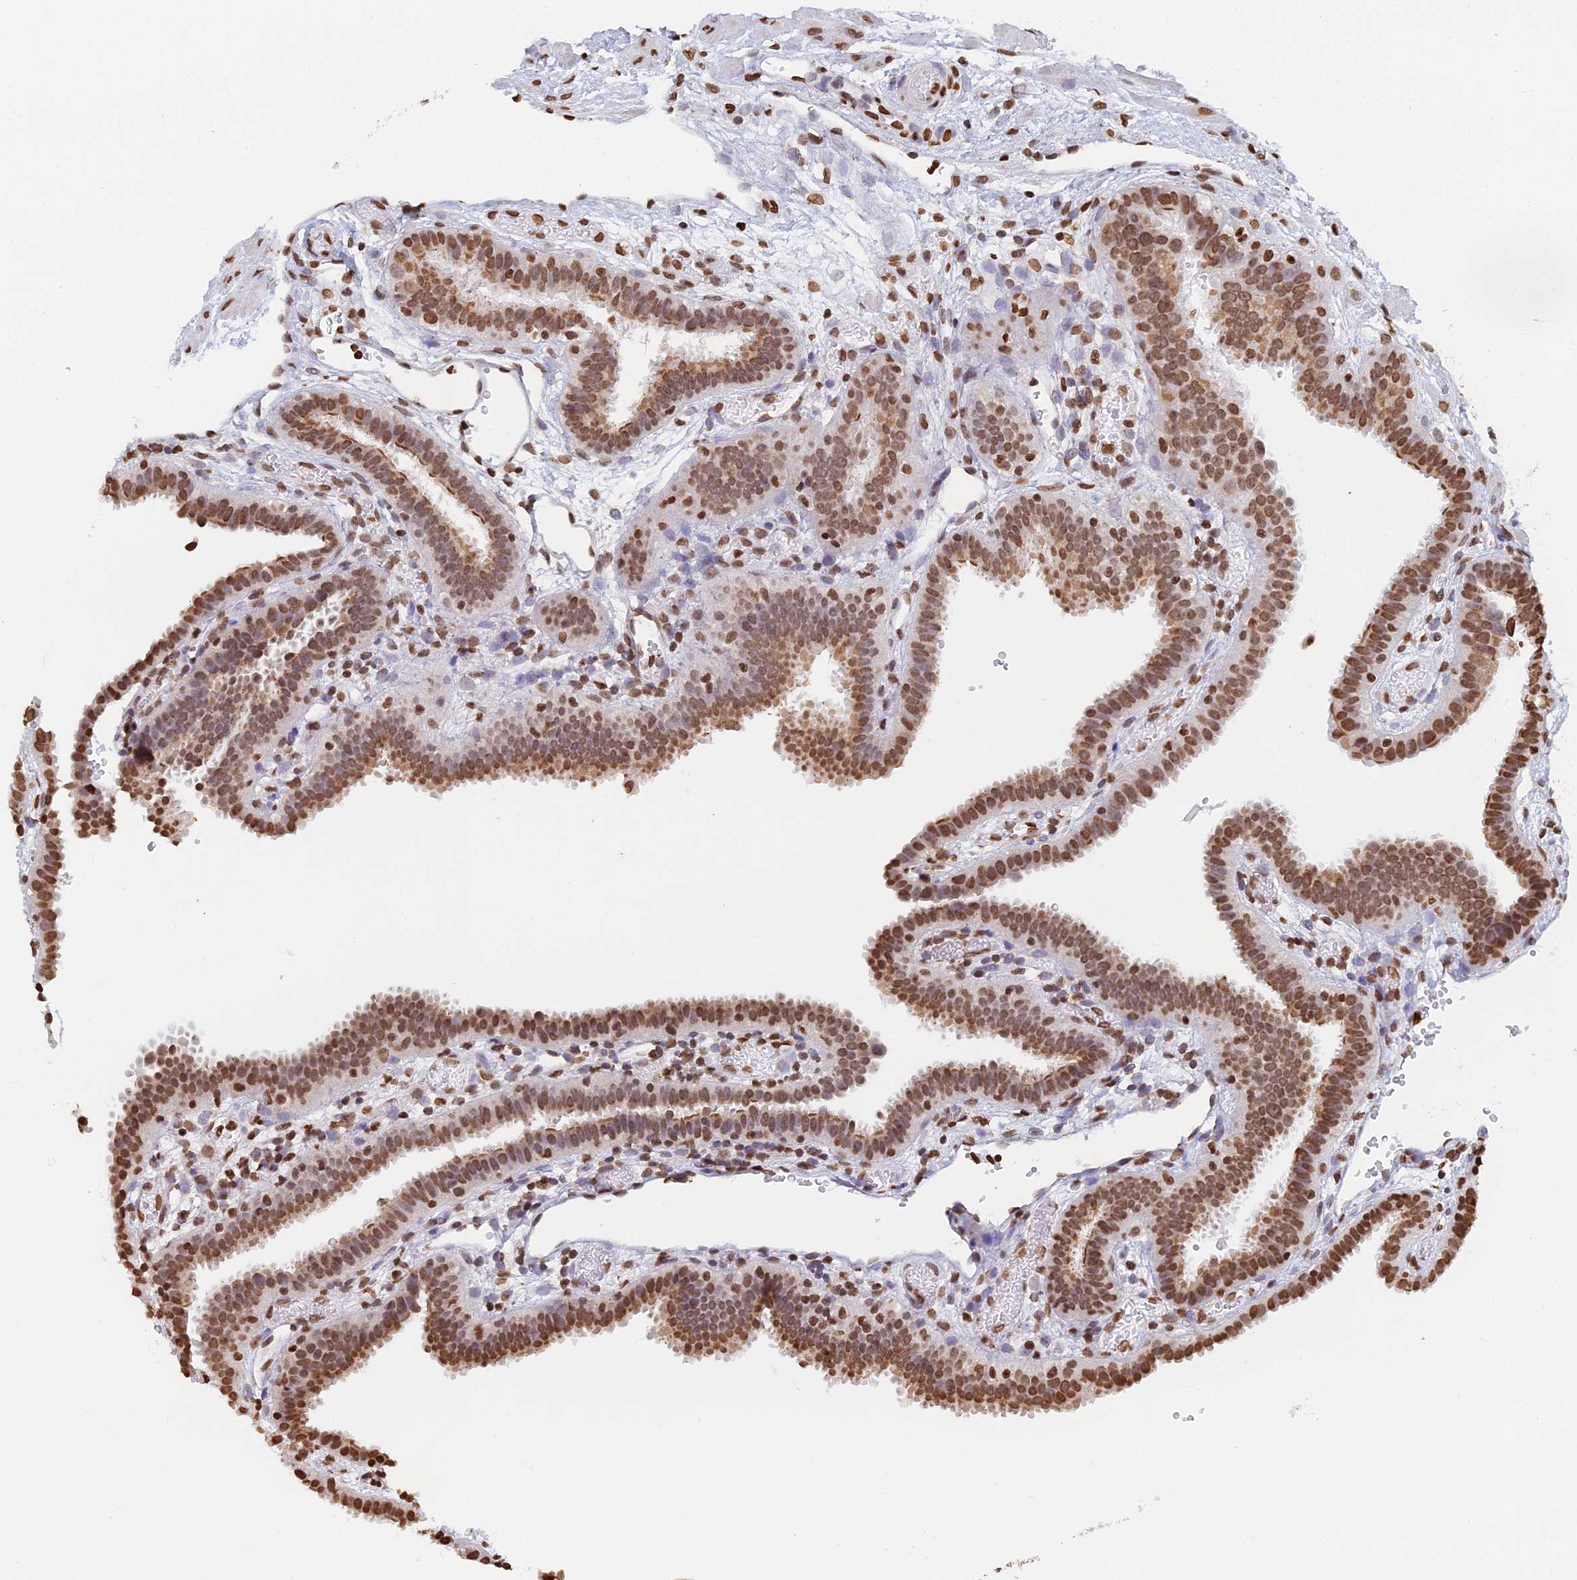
{"staining": {"intensity": "moderate", "quantity": ">75%", "location": "cytoplasmic/membranous,nuclear"}, "tissue": "fallopian tube", "cell_type": "Glandular cells", "image_type": "normal", "snomed": [{"axis": "morphology", "description": "Normal tissue, NOS"}, {"axis": "topography", "description": "Fallopian tube"}], "caption": "Protein staining of benign fallopian tube displays moderate cytoplasmic/membranous,nuclear expression in about >75% of glandular cells.", "gene": "GBP3", "patient": {"sex": "female", "age": 37}}